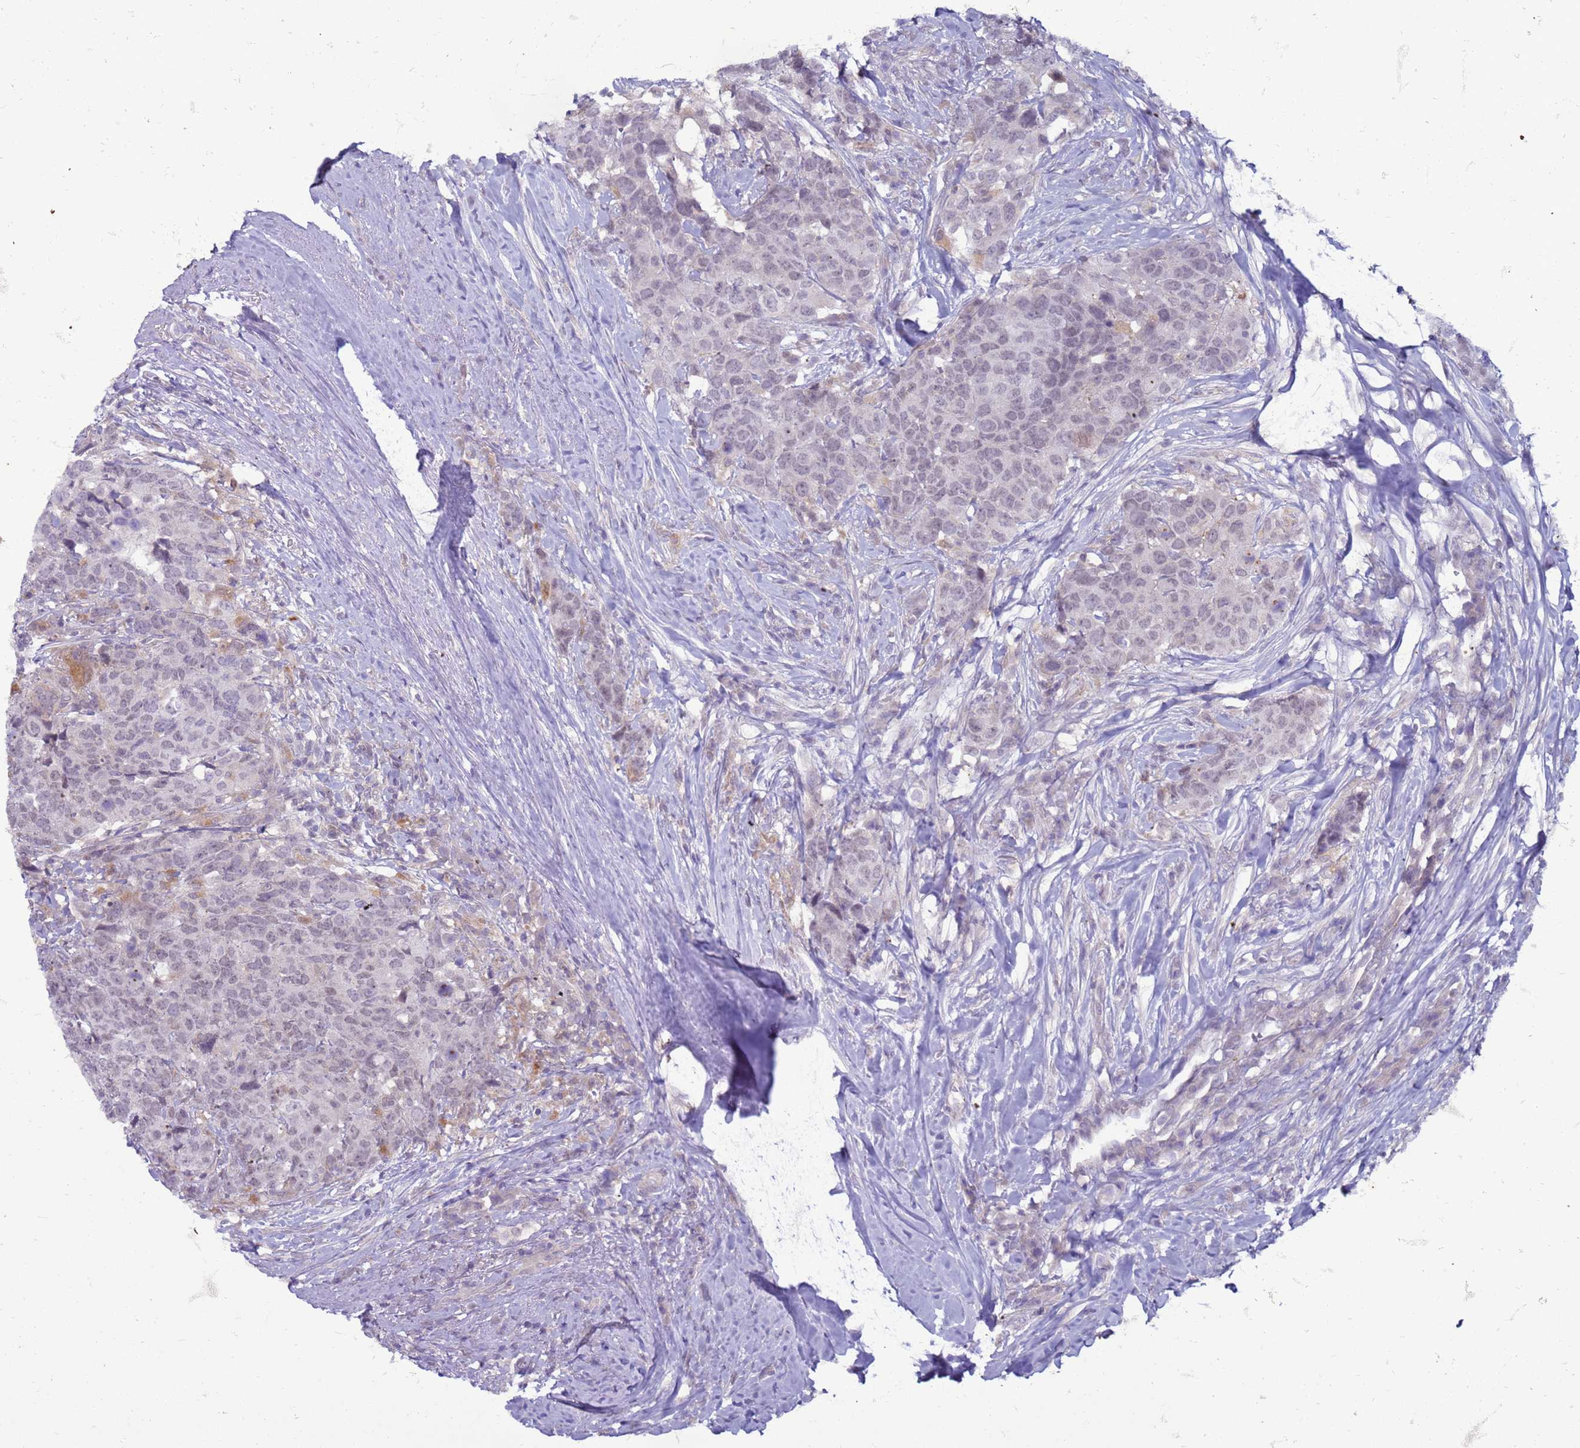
{"staining": {"intensity": "negative", "quantity": "none", "location": "none"}, "tissue": "head and neck cancer", "cell_type": "Tumor cells", "image_type": "cancer", "snomed": [{"axis": "morphology", "description": "Squamous cell carcinoma, NOS"}, {"axis": "topography", "description": "Head-Neck"}], "caption": "IHC micrograph of head and neck squamous cell carcinoma stained for a protein (brown), which reveals no positivity in tumor cells.", "gene": "SLC15A3", "patient": {"sex": "male", "age": 66}}